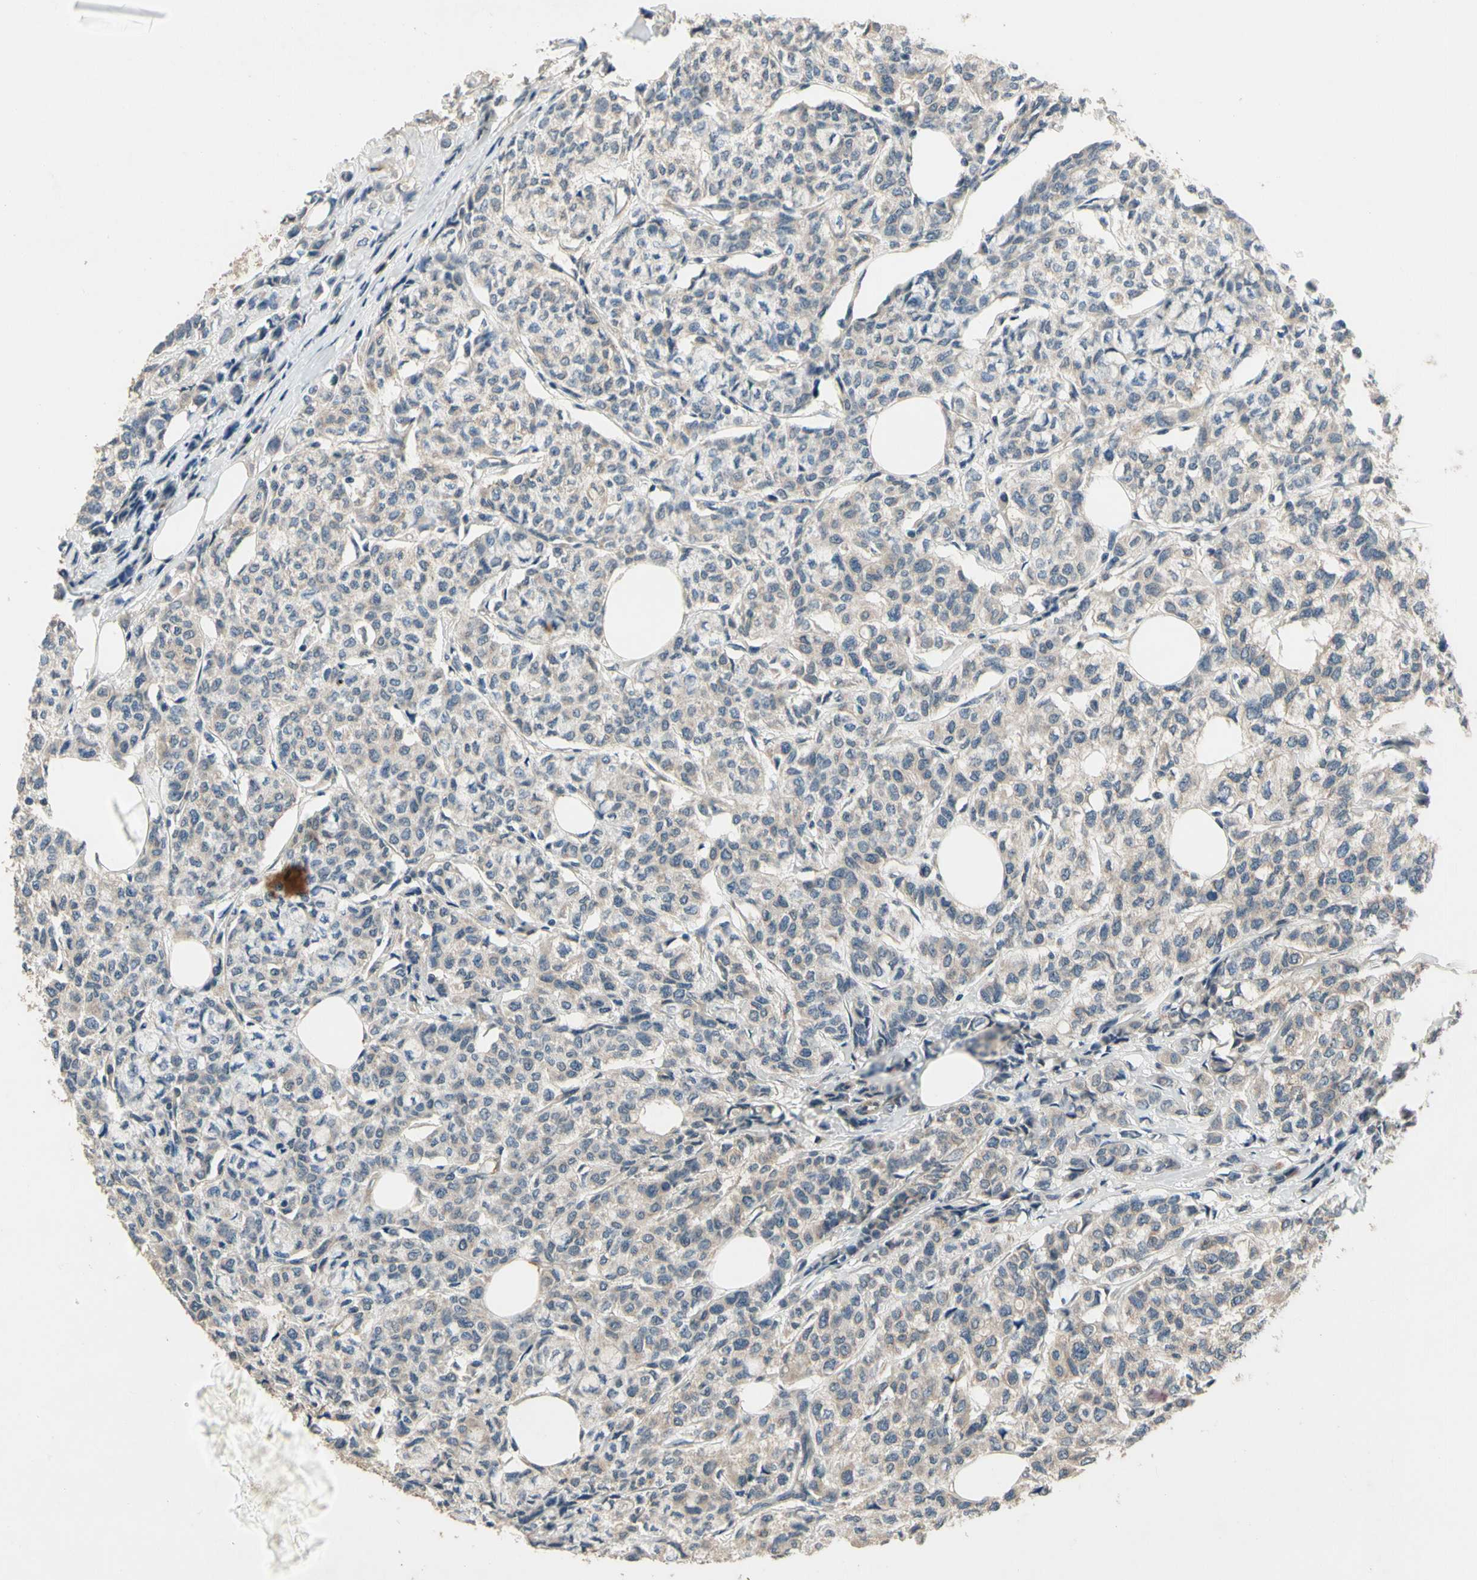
{"staining": {"intensity": "weak", "quantity": "<25%", "location": "cytoplasmic/membranous"}, "tissue": "breast cancer", "cell_type": "Tumor cells", "image_type": "cancer", "snomed": [{"axis": "morphology", "description": "Lobular carcinoma"}, {"axis": "topography", "description": "Breast"}], "caption": "Immunohistochemistry image of neoplastic tissue: human lobular carcinoma (breast) stained with DAB (3,3'-diaminobenzidine) exhibits no significant protein positivity in tumor cells.", "gene": "ALKBH3", "patient": {"sex": "female", "age": 60}}